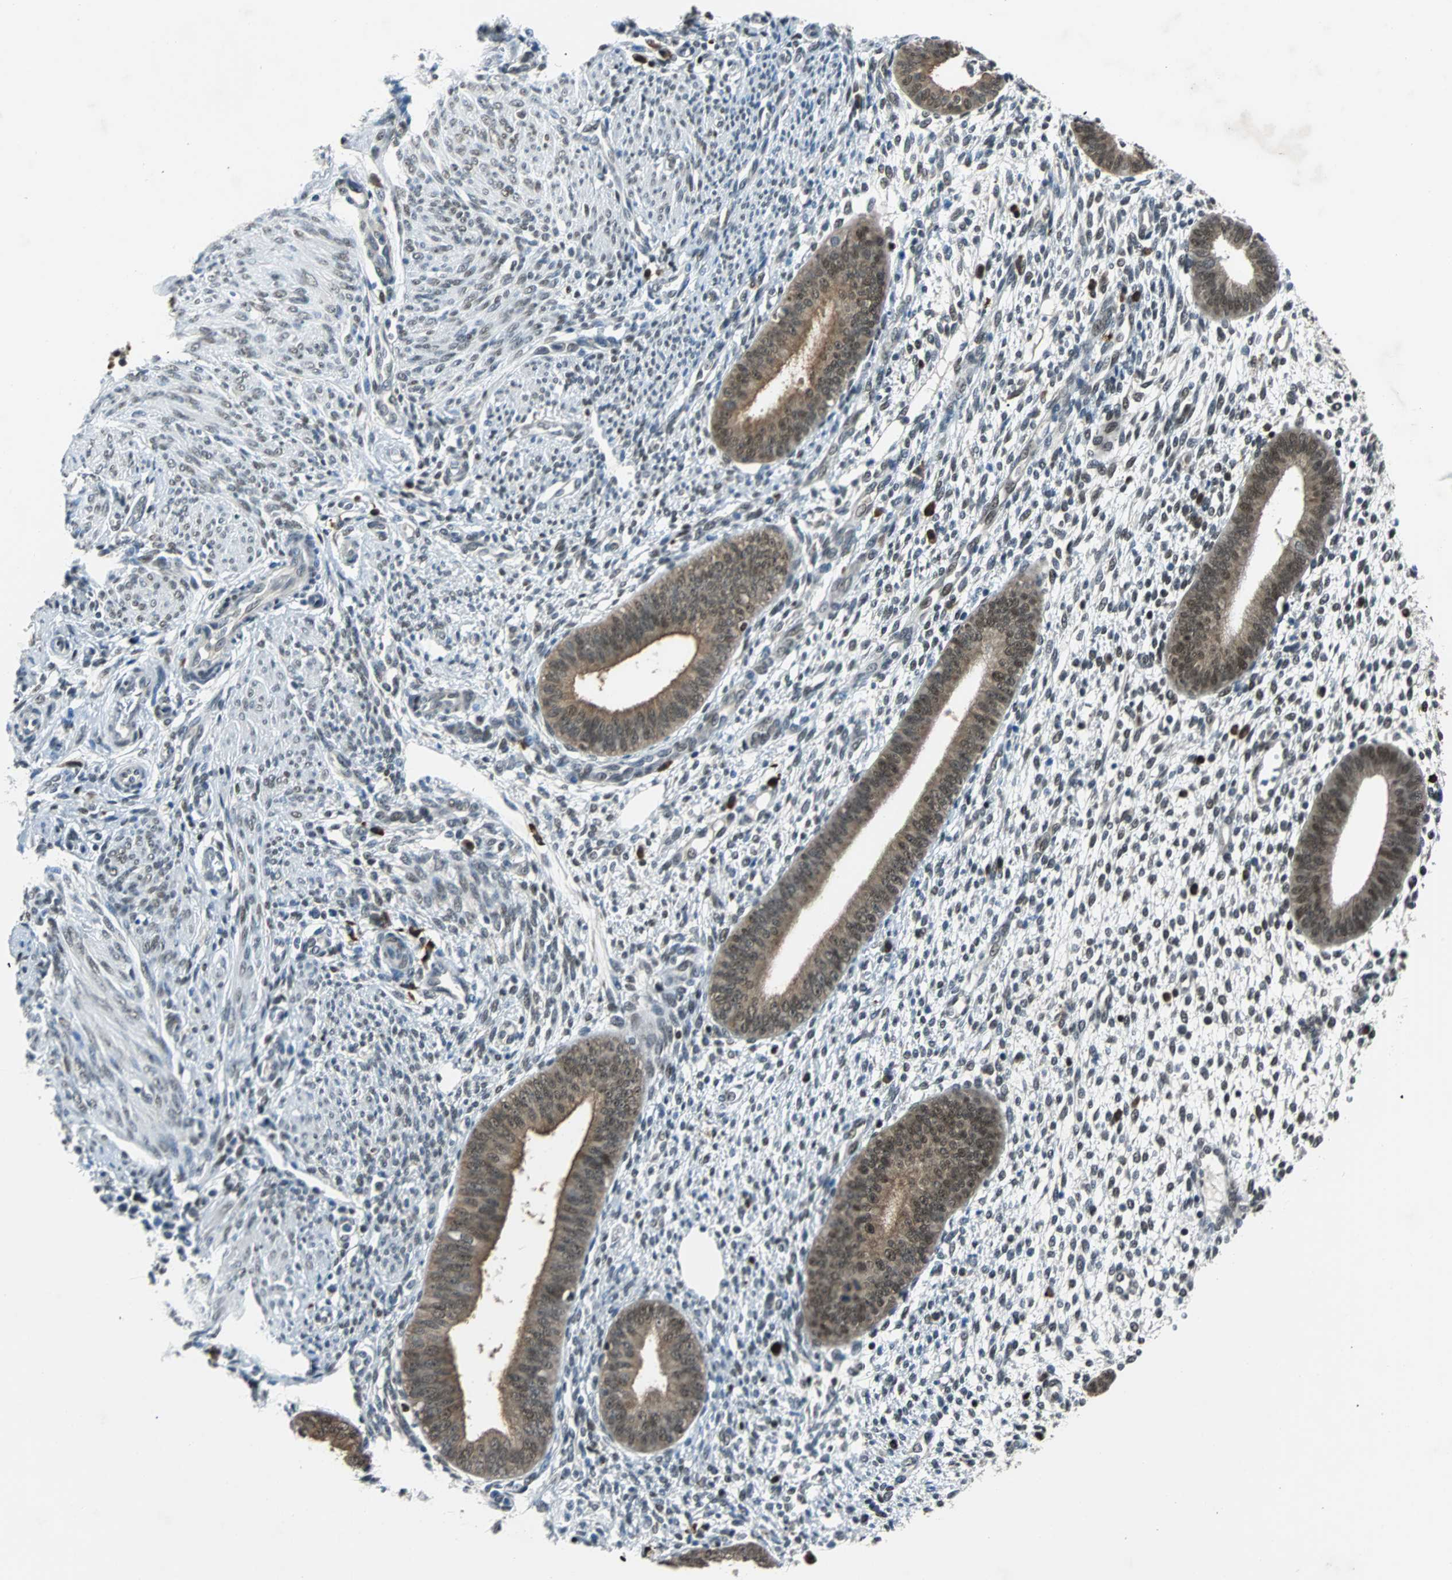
{"staining": {"intensity": "strong", "quantity": "<25%", "location": "nuclear"}, "tissue": "endometrium", "cell_type": "Cells in endometrial stroma", "image_type": "normal", "snomed": [{"axis": "morphology", "description": "Normal tissue, NOS"}, {"axis": "topography", "description": "Endometrium"}], "caption": "Immunohistochemistry (IHC) (DAB) staining of benign human endometrium demonstrates strong nuclear protein staining in approximately <25% of cells in endometrial stroma. (Stains: DAB (3,3'-diaminobenzidine) in brown, nuclei in blue, Microscopy: brightfield microscopy at high magnification).", "gene": "USP28", "patient": {"sex": "female", "age": 35}}